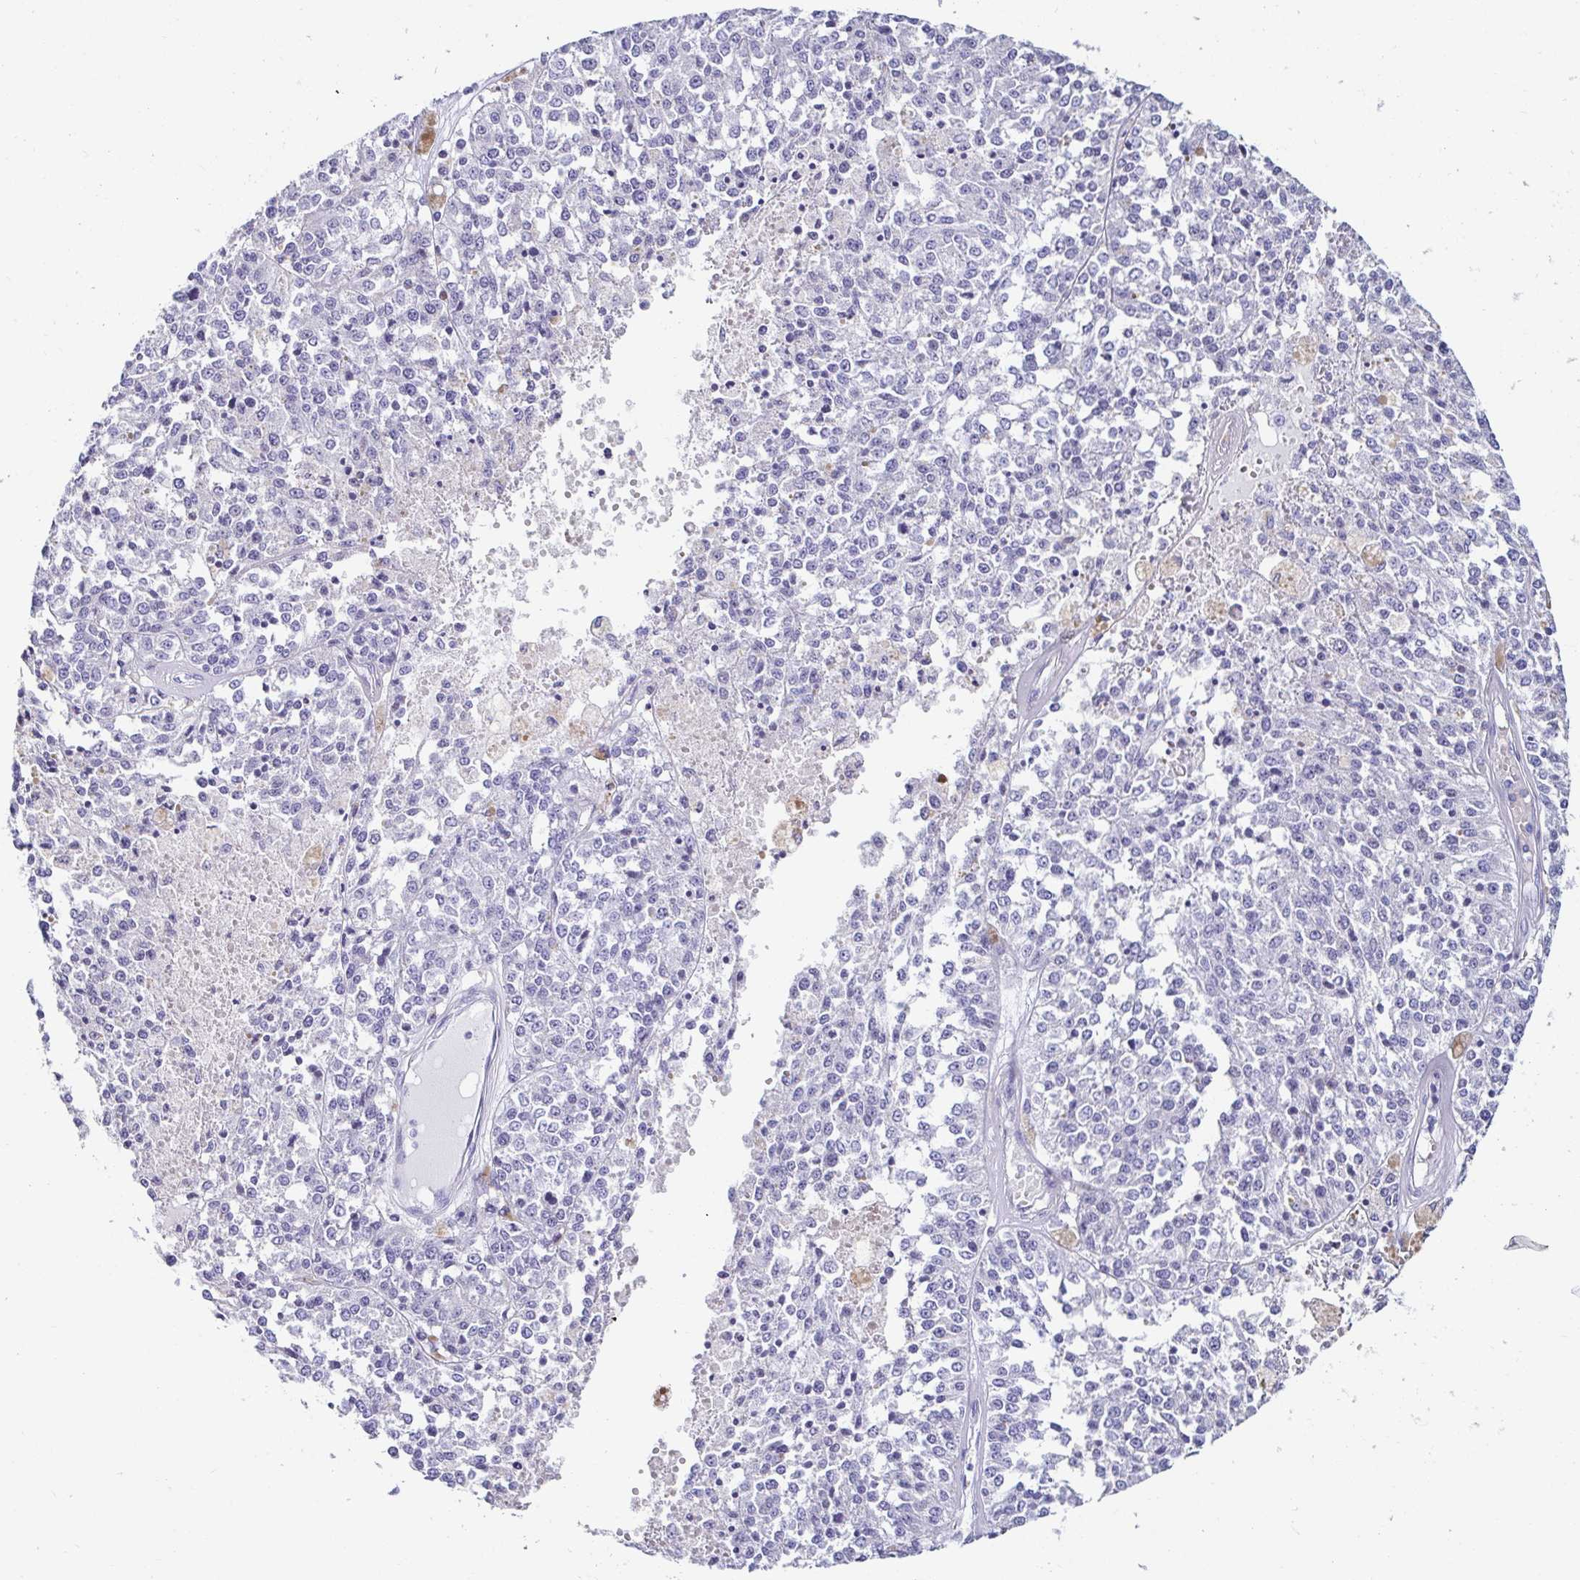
{"staining": {"intensity": "negative", "quantity": "none", "location": "none"}, "tissue": "melanoma", "cell_type": "Tumor cells", "image_type": "cancer", "snomed": [{"axis": "morphology", "description": "Malignant melanoma, Metastatic site"}, {"axis": "topography", "description": "Lymph node"}], "caption": "Malignant melanoma (metastatic site) was stained to show a protein in brown. There is no significant expression in tumor cells.", "gene": "C4orf17", "patient": {"sex": "female", "age": 64}}